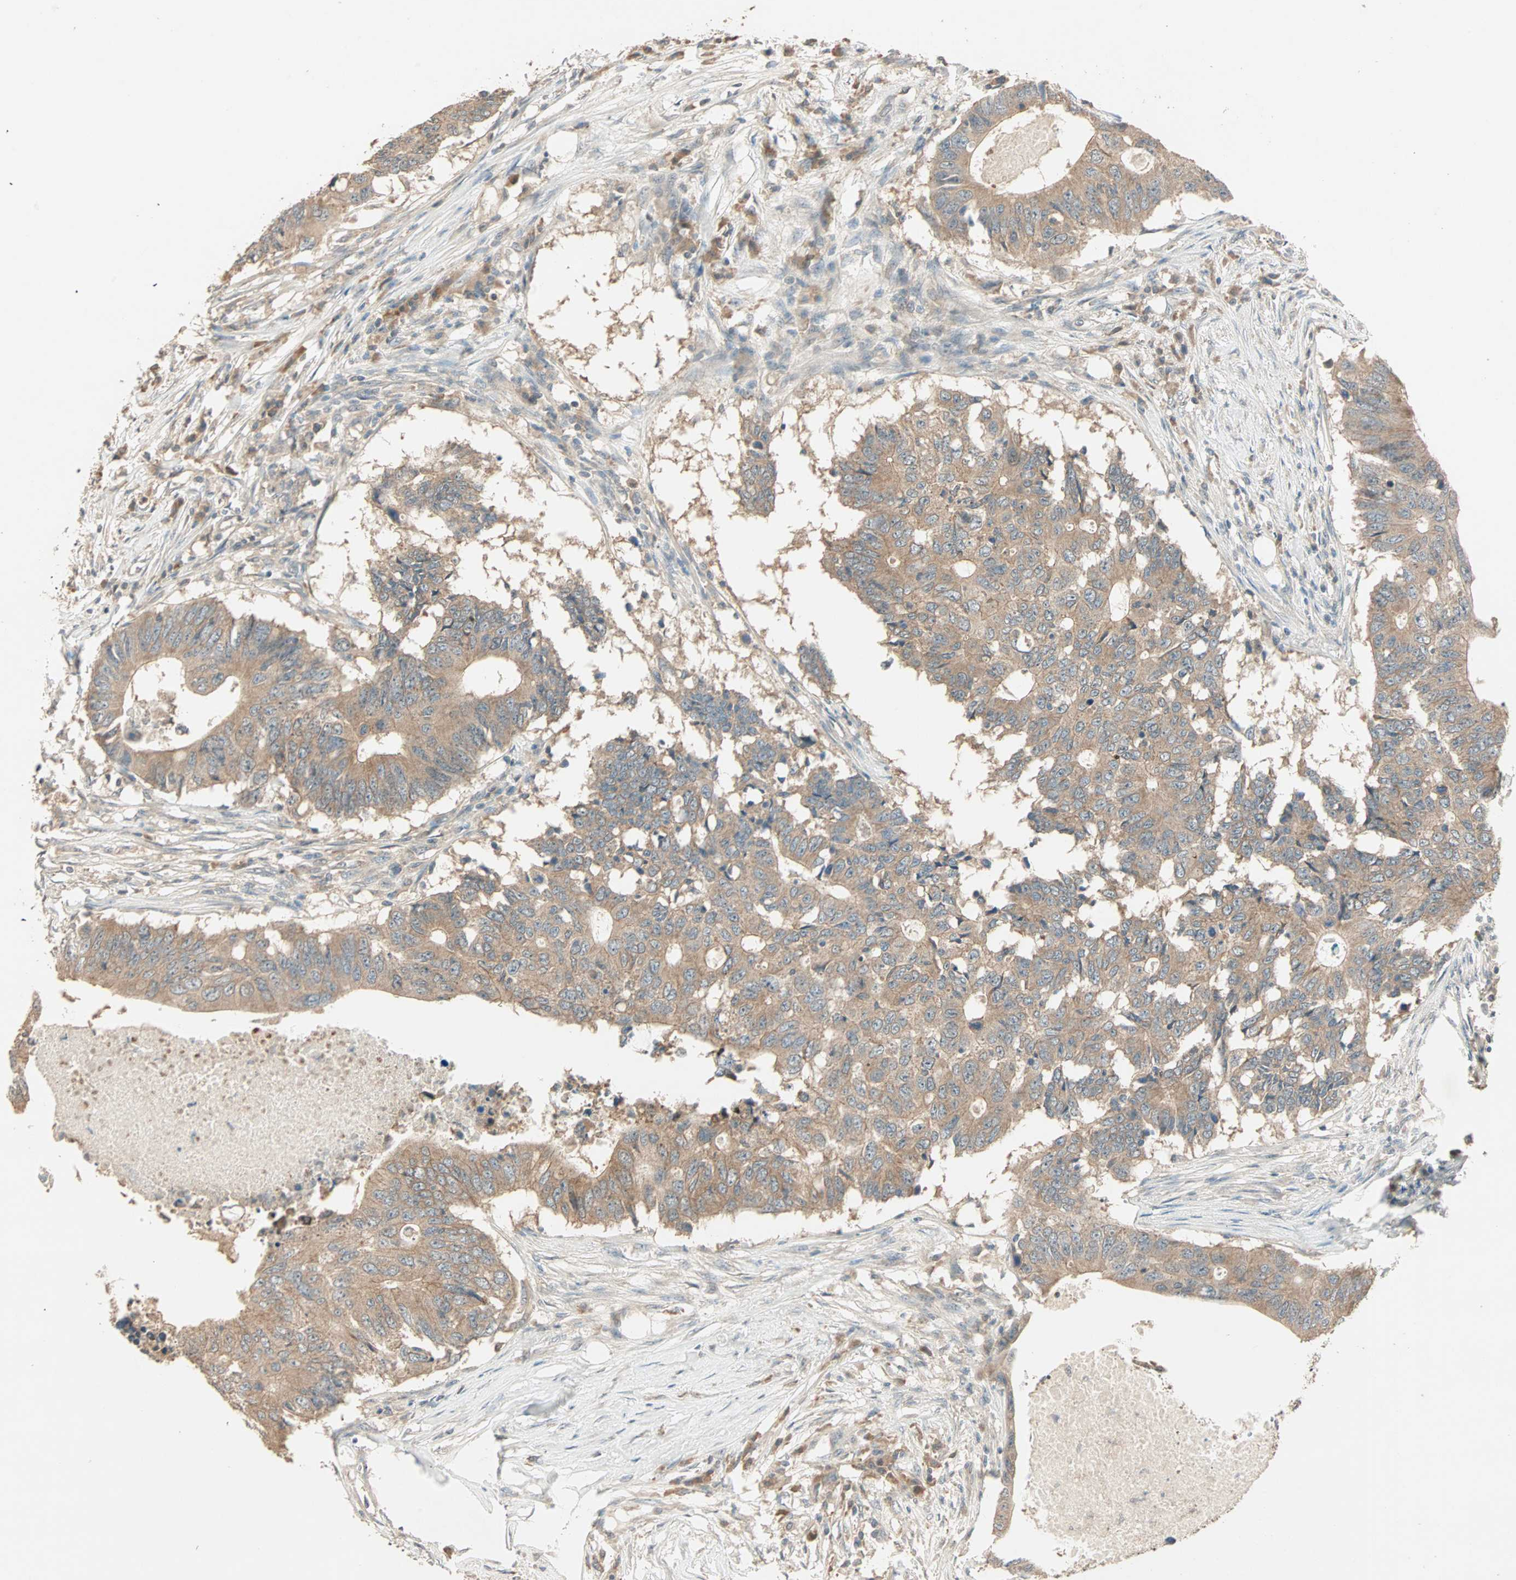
{"staining": {"intensity": "moderate", "quantity": ">75%", "location": "cytoplasmic/membranous"}, "tissue": "colorectal cancer", "cell_type": "Tumor cells", "image_type": "cancer", "snomed": [{"axis": "morphology", "description": "Adenocarcinoma, NOS"}, {"axis": "topography", "description": "Colon"}], "caption": "Immunohistochemistry of colorectal adenocarcinoma reveals medium levels of moderate cytoplasmic/membranous staining in about >75% of tumor cells. The staining is performed using DAB (3,3'-diaminobenzidine) brown chromogen to label protein expression. The nuclei are counter-stained blue using hematoxylin.", "gene": "TTF2", "patient": {"sex": "male", "age": 71}}